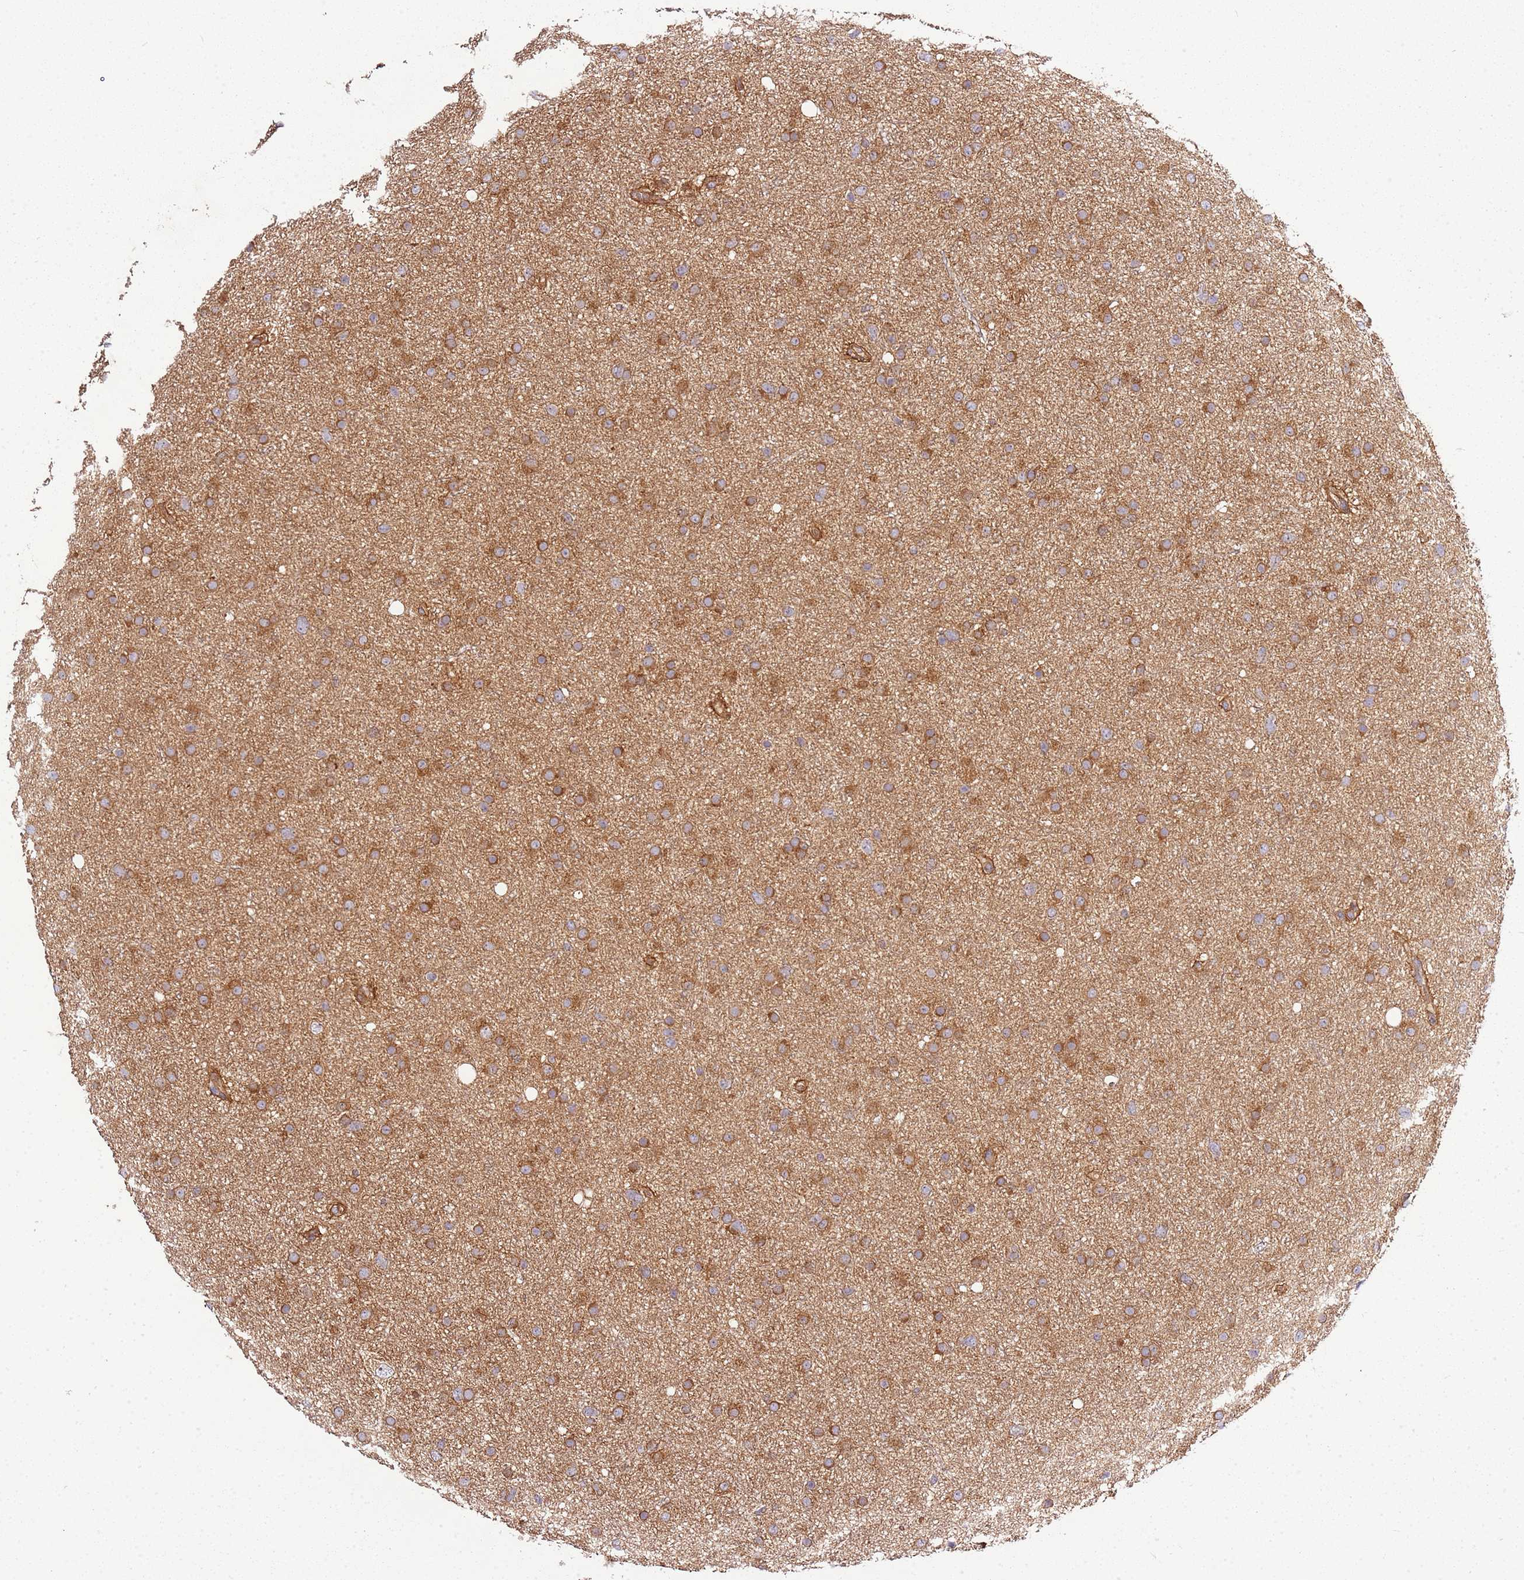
{"staining": {"intensity": "moderate", "quantity": ">75%", "location": "cytoplasmic/membranous"}, "tissue": "glioma", "cell_type": "Tumor cells", "image_type": "cancer", "snomed": [{"axis": "morphology", "description": "Glioma, malignant, Low grade"}, {"axis": "topography", "description": "Cerebral cortex"}], "caption": "An IHC photomicrograph of neoplastic tissue is shown. Protein staining in brown shows moderate cytoplasmic/membranous positivity in low-grade glioma (malignant) within tumor cells.", "gene": "GNL1", "patient": {"sex": "female", "age": 39}}